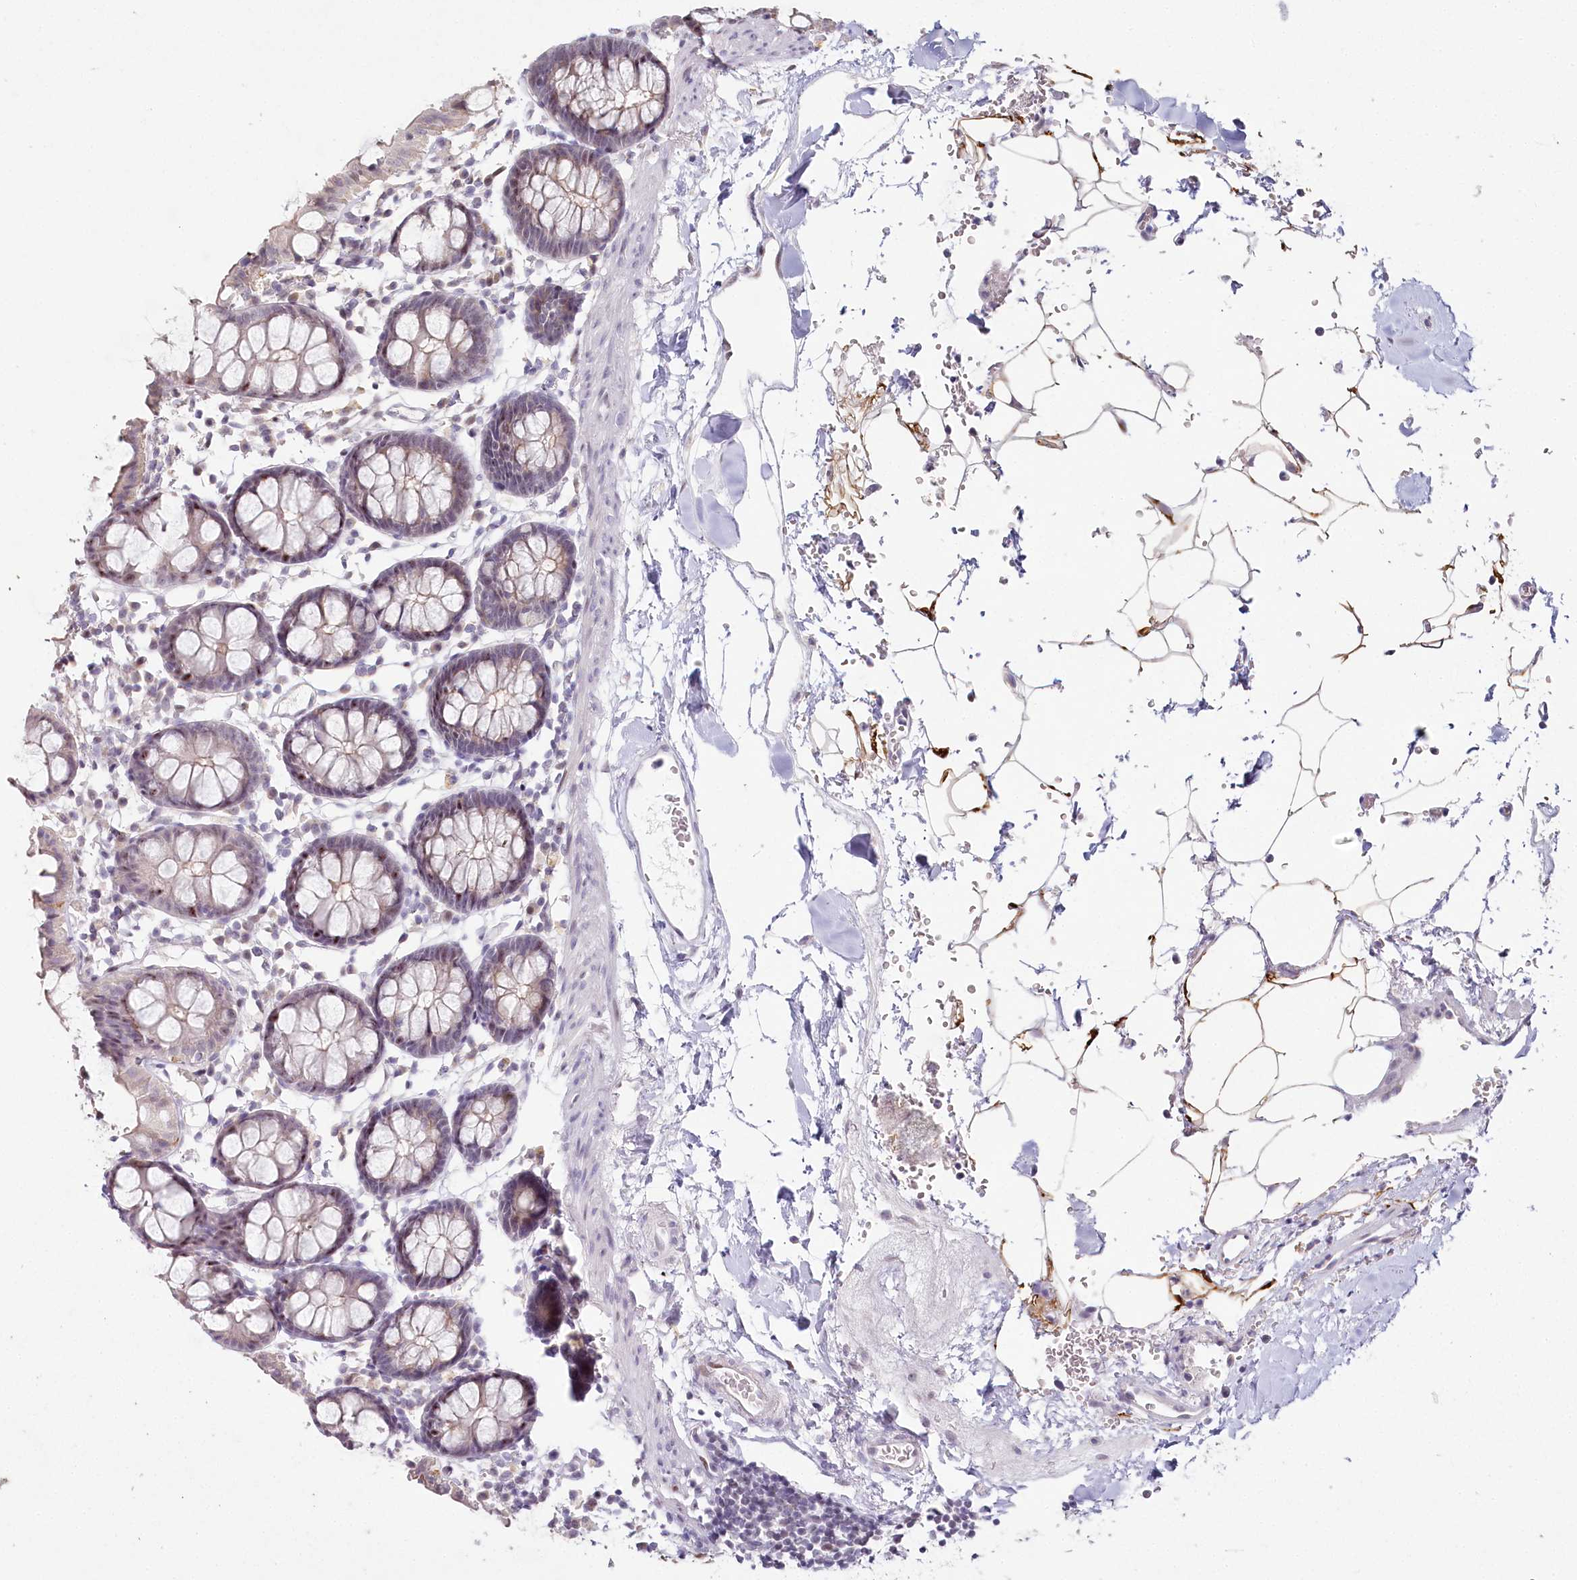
{"staining": {"intensity": "negative", "quantity": "none", "location": "none"}, "tissue": "colon", "cell_type": "Endothelial cells", "image_type": "normal", "snomed": [{"axis": "morphology", "description": "Normal tissue, NOS"}, {"axis": "topography", "description": "Colon"}], "caption": "DAB immunohistochemical staining of benign colon exhibits no significant expression in endothelial cells. (Immunohistochemistry, brightfield microscopy, high magnification).", "gene": "HPD", "patient": {"sex": "male", "age": 75}}